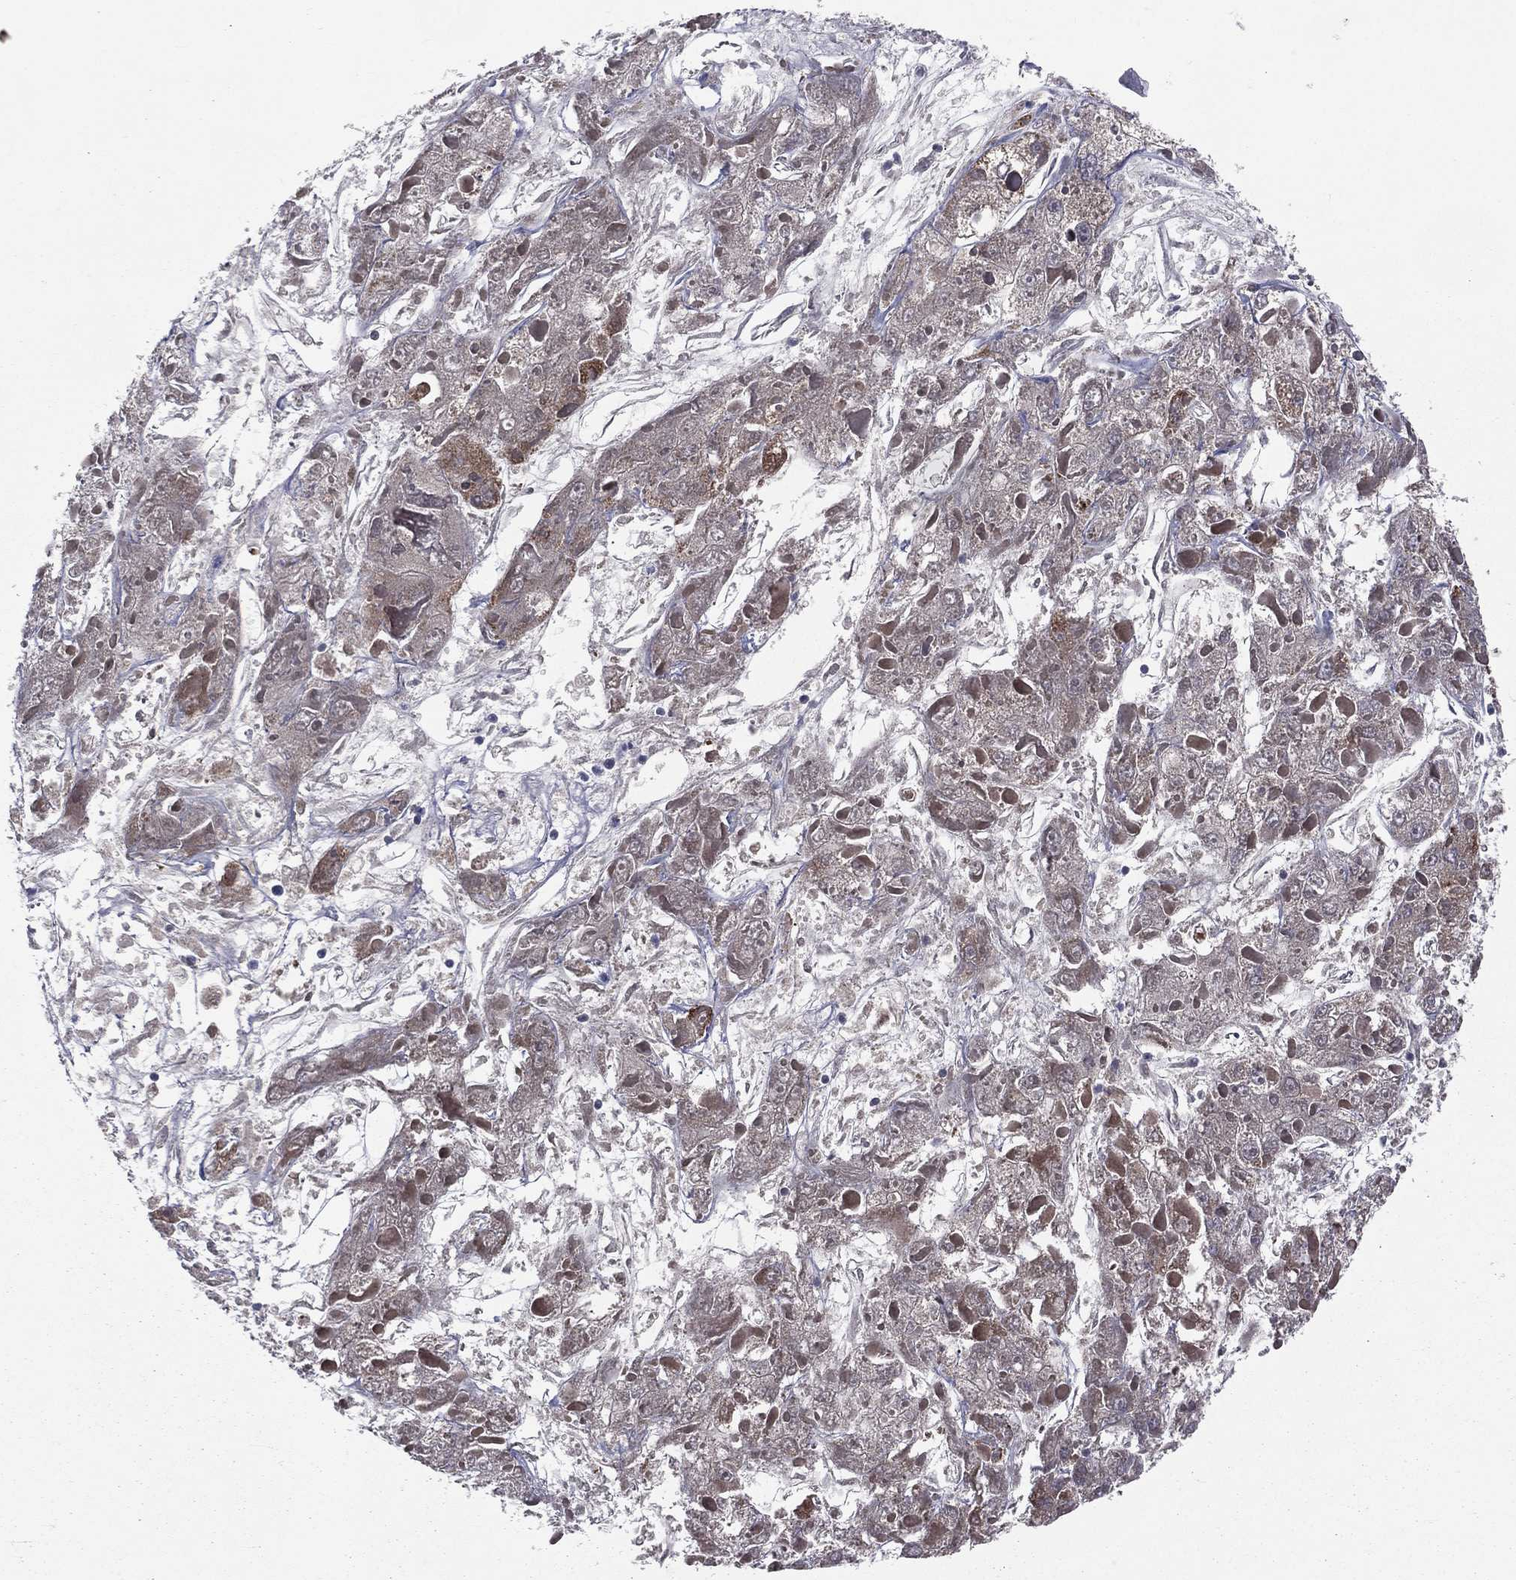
{"staining": {"intensity": "strong", "quantity": "25%-75%", "location": "cytoplasmic/membranous"}, "tissue": "liver cancer", "cell_type": "Tumor cells", "image_type": "cancer", "snomed": [{"axis": "morphology", "description": "Carcinoma, Hepatocellular, NOS"}, {"axis": "topography", "description": "Liver"}], "caption": "Liver cancer (hepatocellular carcinoma) stained with a brown dye shows strong cytoplasmic/membranous positive expression in approximately 25%-75% of tumor cells.", "gene": "PGRMC1", "patient": {"sex": "female", "age": 73}}